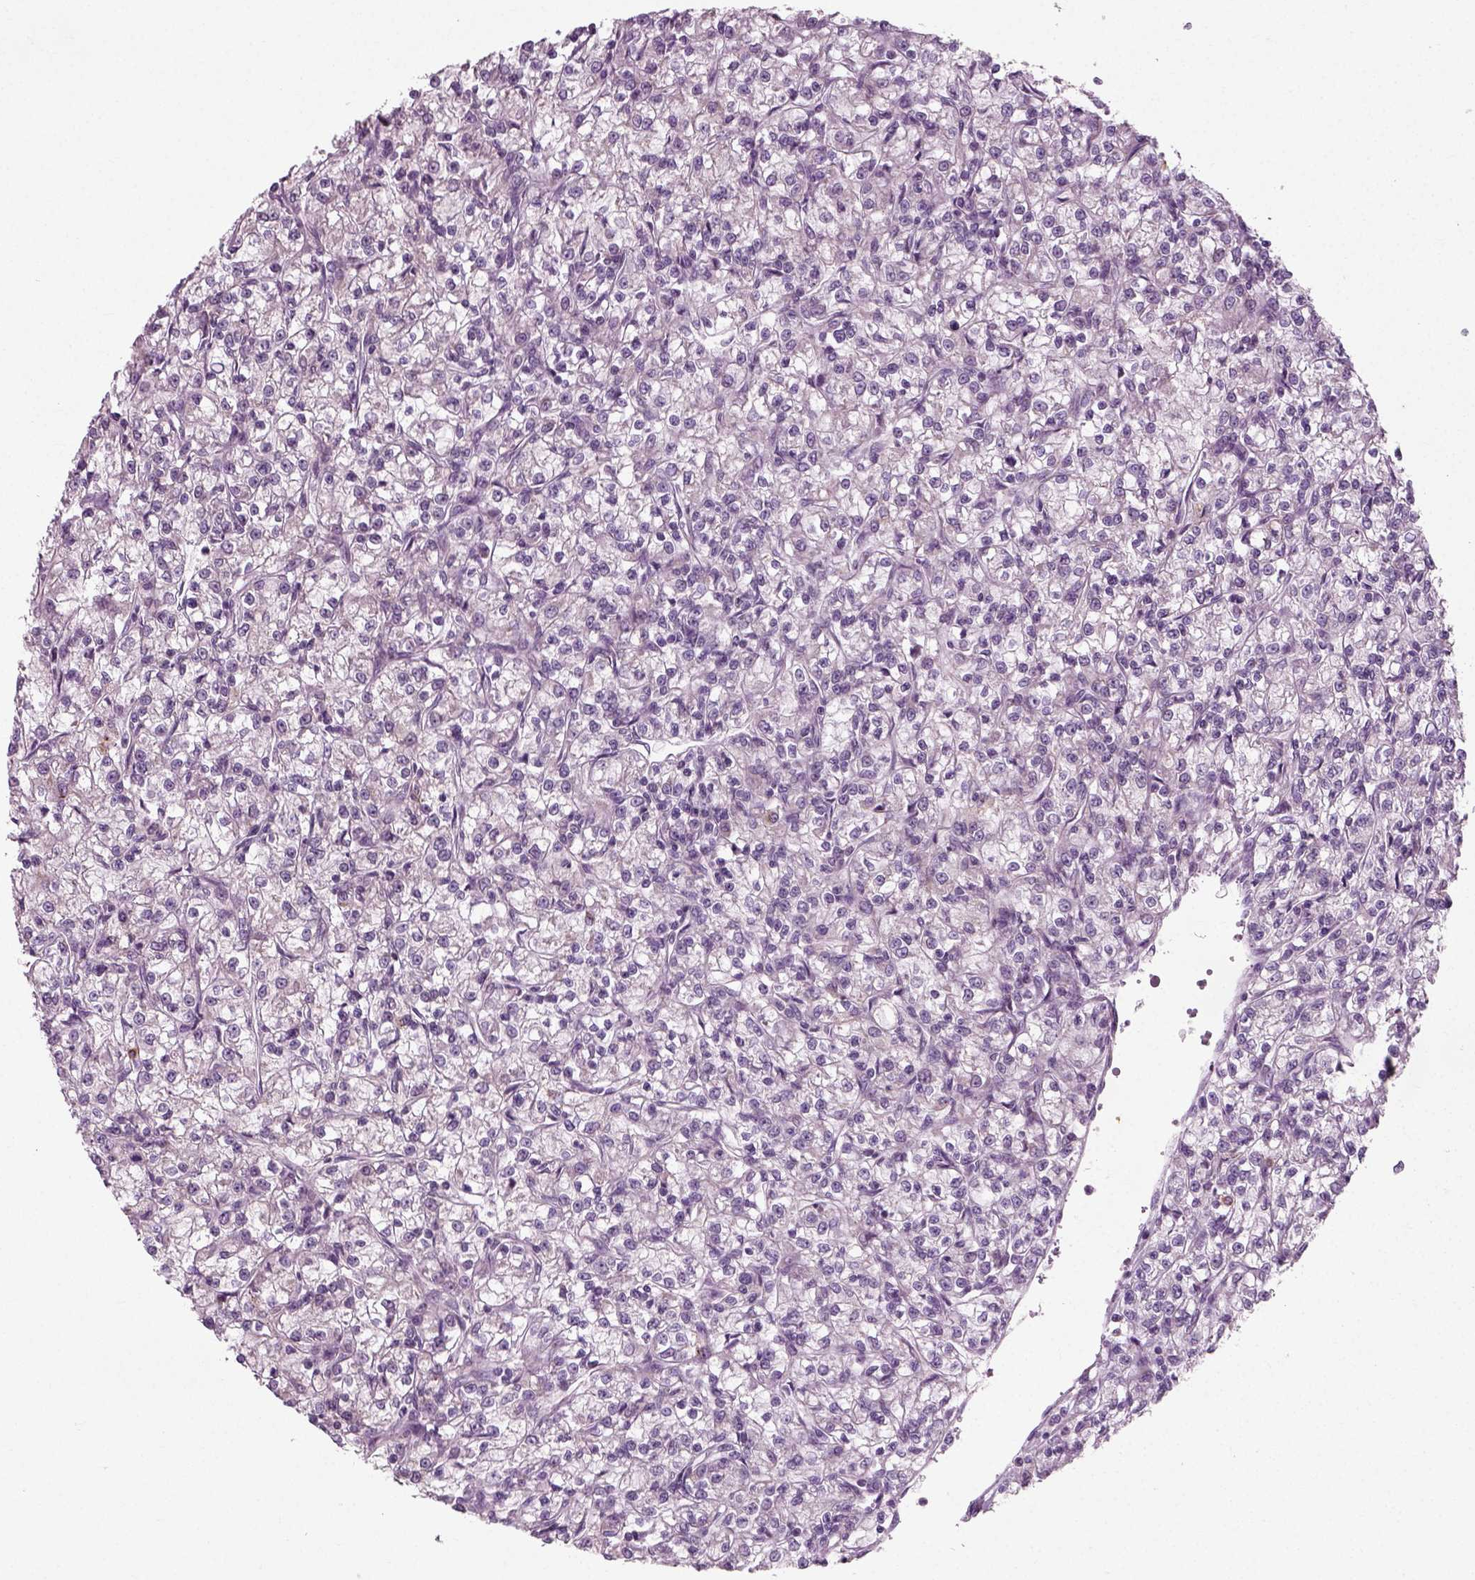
{"staining": {"intensity": "negative", "quantity": "none", "location": "none"}, "tissue": "renal cancer", "cell_type": "Tumor cells", "image_type": "cancer", "snomed": [{"axis": "morphology", "description": "Adenocarcinoma, NOS"}, {"axis": "topography", "description": "Kidney"}], "caption": "DAB (3,3'-diaminobenzidine) immunohistochemical staining of human renal adenocarcinoma demonstrates no significant positivity in tumor cells.", "gene": "RND2", "patient": {"sex": "female", "age": 59}}